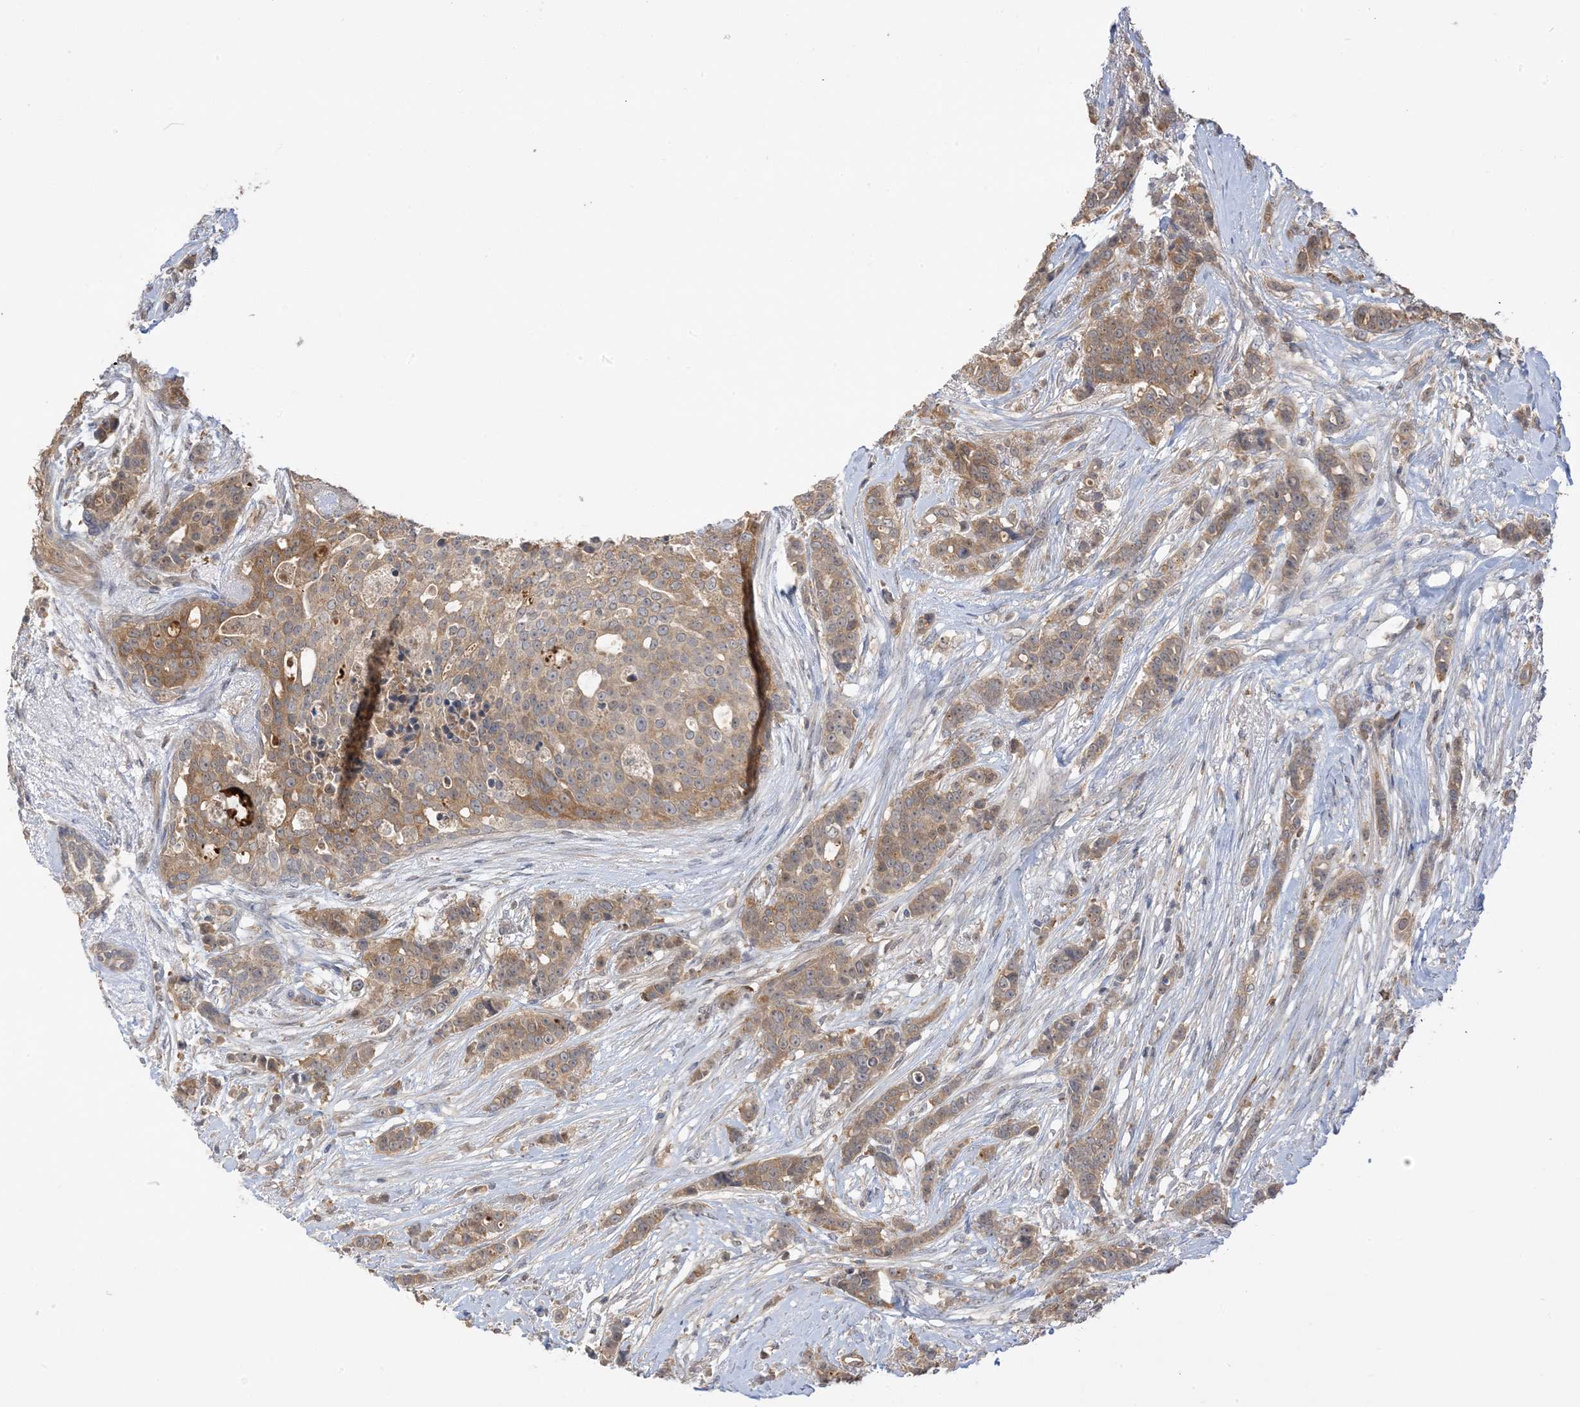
{"staining": {"intensity": "moderate", "quantity": ">75%", "location": "cytoplasmic/membranous"}, "tissue": "breast cancer", "cell_type": "Tumor cells", "image_type": "cancer", "snomed": [{"axis": "morphology", "description": "Lobular carcinoma"}, {"axis": "topography", "description": "Breast"}], "caption": "Immunohistochemistry (IHC) histopathology image of breast cancer (lobular carcinoma) stained for a protein (brown), which exhibits medium levels of moderate cytoplasmic/membranous staining in about >75% of tumor cells.", "gene": "WDR26", "patient": {"sex": "female", "age": 51}}